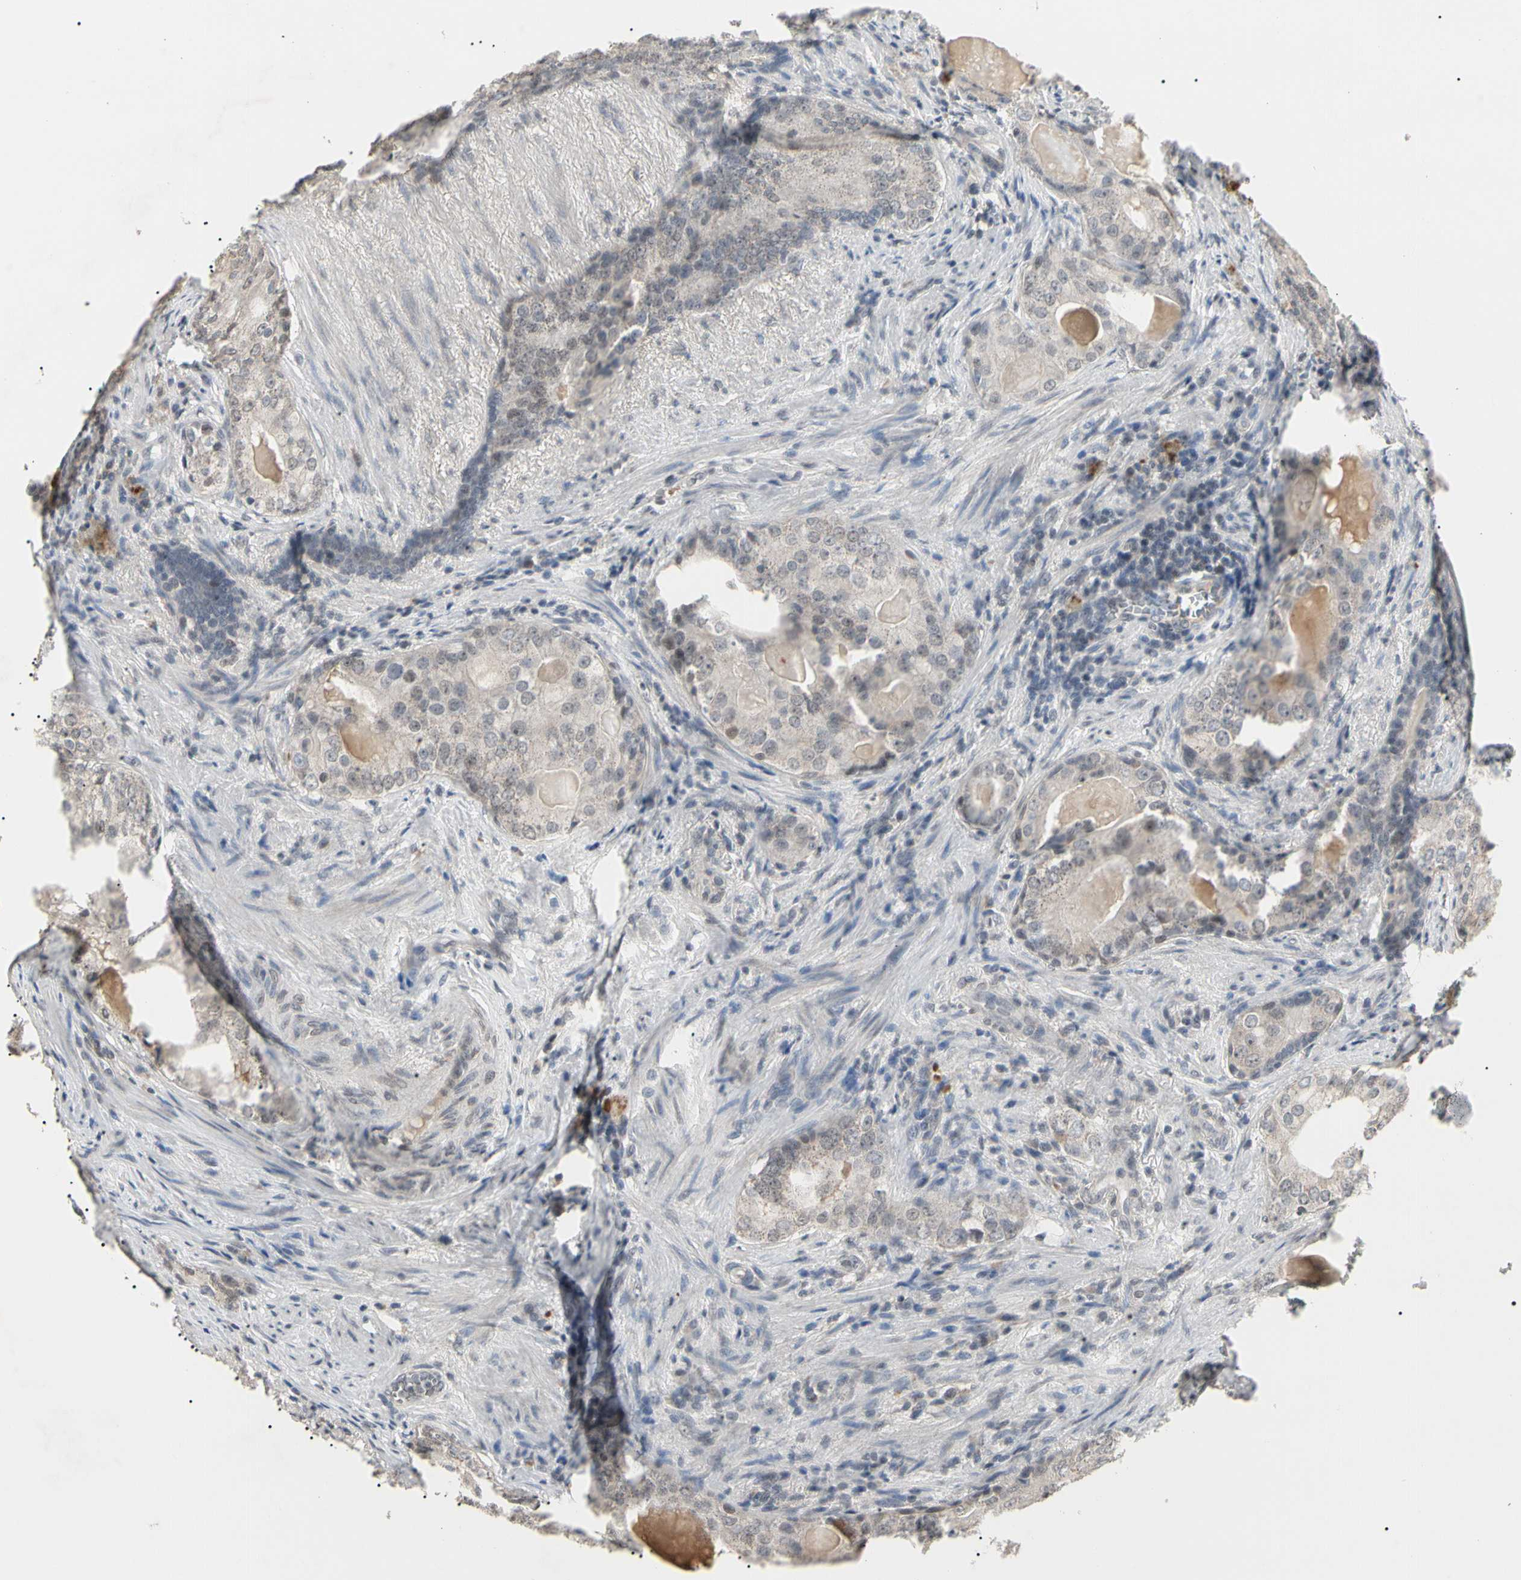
{"staining": {"intensity": "negative", "quantity": "none", "location": "none"}, "tissue": "prostate cancer", "cell_type": "Tumor cells", "image_type": "cancer", "snomed": [{"axis": "morphology", "description": "Adenocarcinoma, High grade"}, {"axis": "topography", "description": "Prostate"}], "caption": "The image exhibits no staining of tumor cells in prostate adenocarcinoma (high-grade).", "gene": "GREM1", "patient": {"sex": "male", "age": 66}}